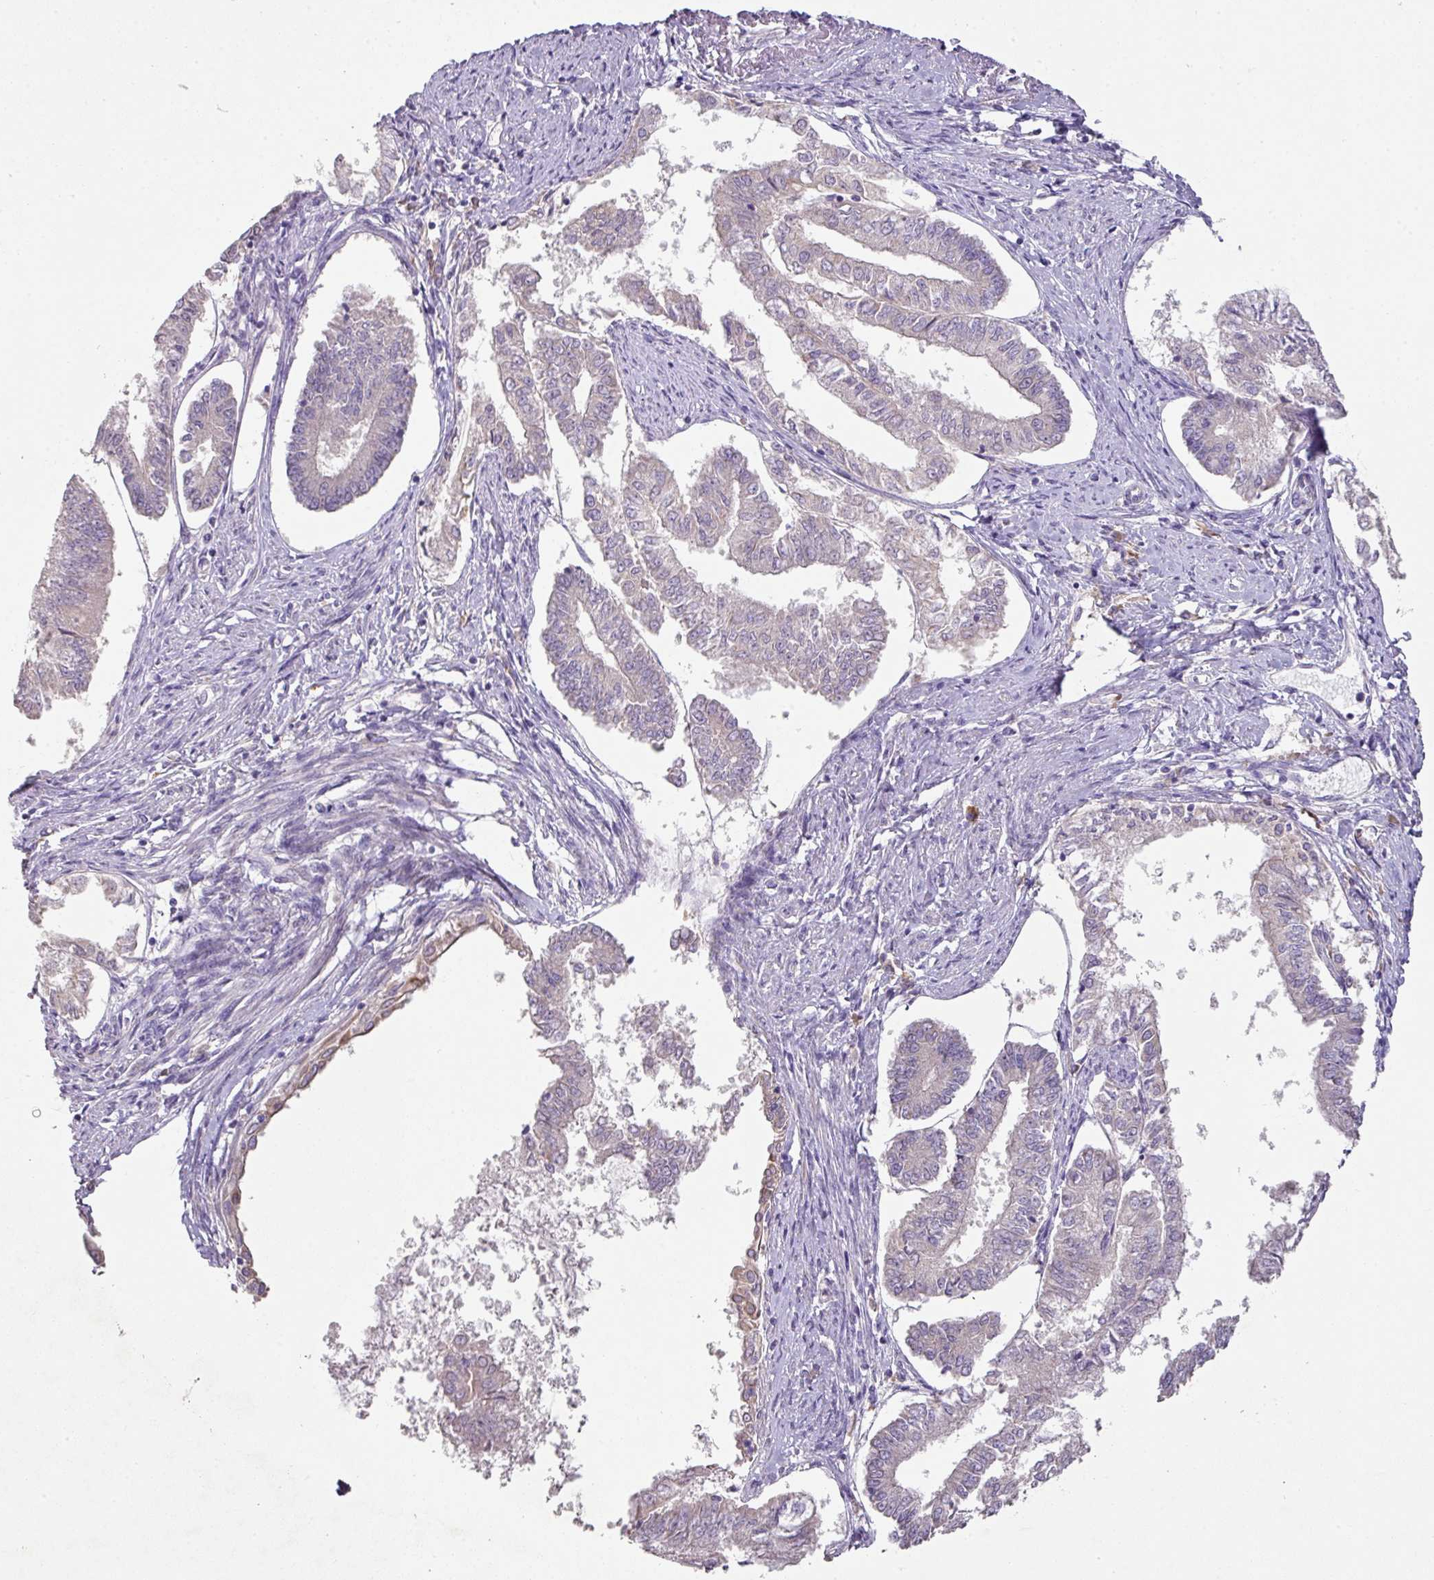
{"staining": {"intensity": "weak", "quantity": "<25%", "location": "cytoplasmic/membranous"}, "tissue": "endometrial cancer", "cell_type": "Tumor cells", "image_type": "cancer", "snomed": [{"axis": "morphology", "description": "Adenocarcinoma, NOS"}, {"axis": "topography", "description": "Endometrium"}], "caption": "IHC image of neoplastic tissue: human adenocarcinoma (endometrial) stained with DAB (3,3'-diaminobenzidine) exhibits no significant protein staining in tumor cells.", "gene": "ZNF266", "patient": {"sex": "female", "age": 76}}